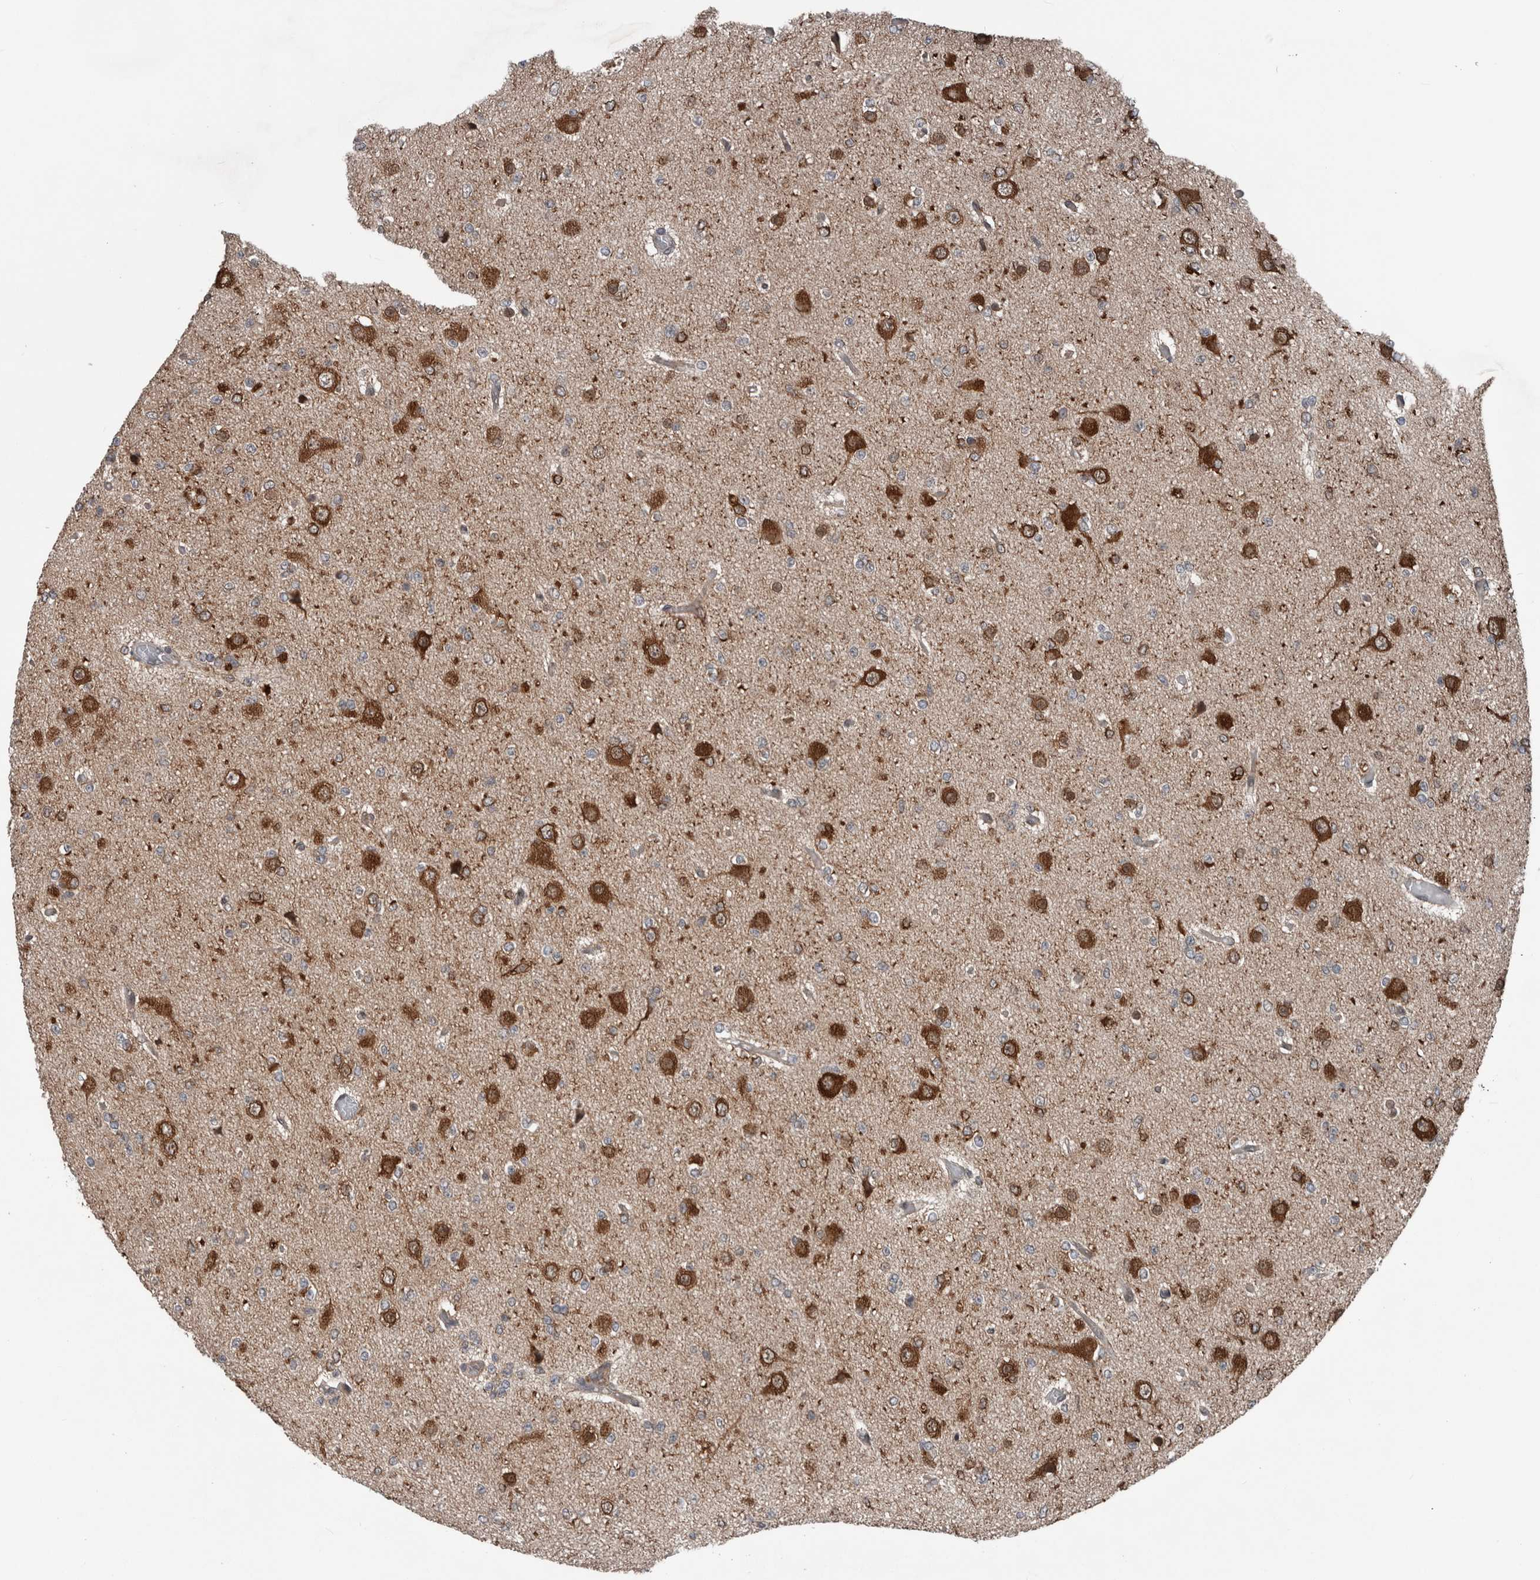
{"staining": {"intensity": "moderate", "quantity": "25%-75%", "location": "cytoplasmic/membranous"}, "tissue": "glioma", "cell_type": "Tumor cells", "image_type": "cancer", "snomed": [{"axis": "morphology", "description": "Glioma, malignant, Low grade"}, {"axis": "topography", "description": "Brain"}], "caption": "Immunohistochemical staining of glioma shows moderate cytoplasmic/membranous protein positivity in about 25%-75% of tumor cells.", "gene": "ENY2", "patient": {"sex": "female", "age": 22}}